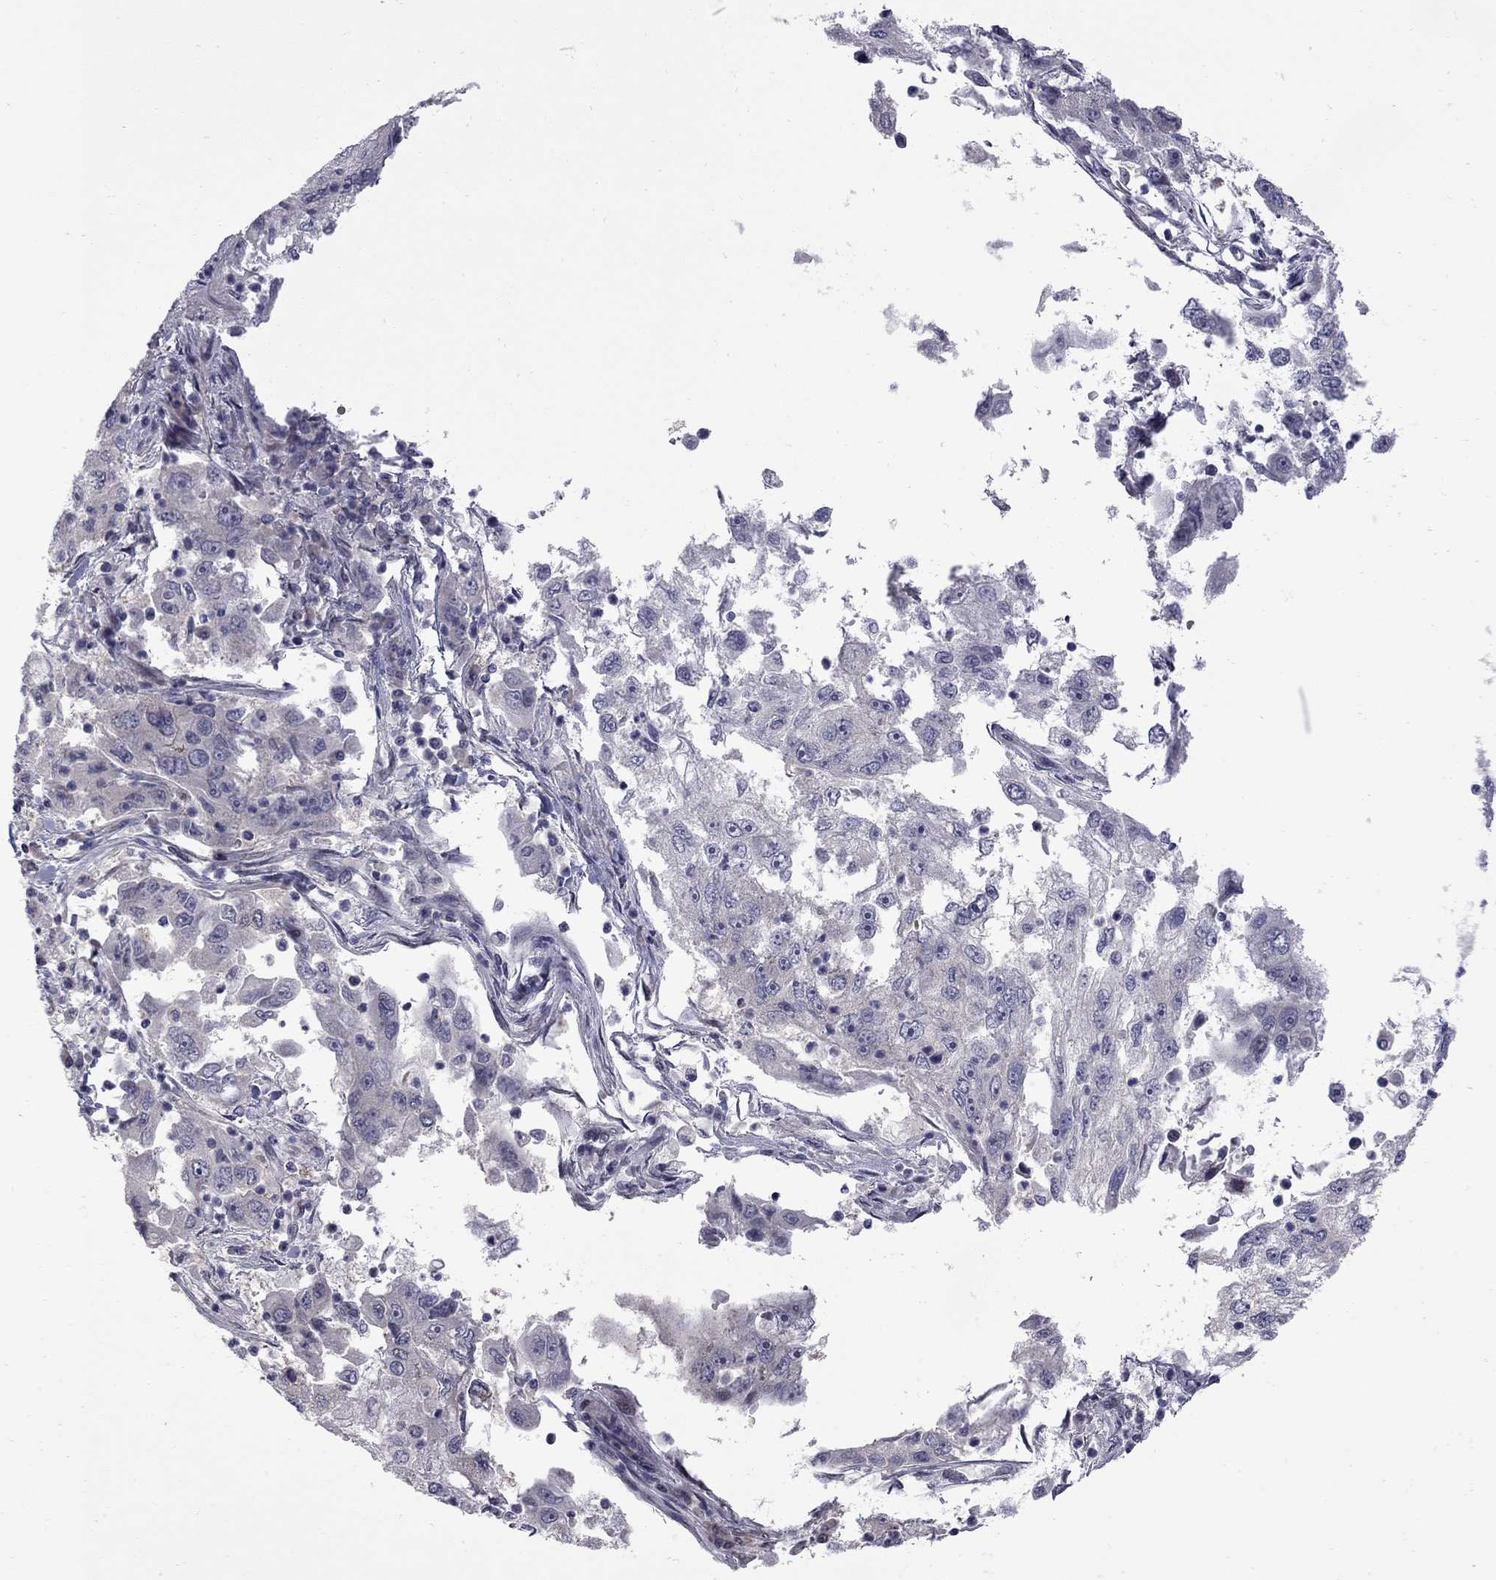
{"staining": {"intensity": "negative", "quantity": "none", "location": "none"}, "tissue": "cervical cancer", "cell_type": "Tumor cells", "image_type": "cancer", "snomed": [{"axis": "morphology", "description": "Squamous cell carcinoma, NOS"}, {"axis": "topography", "description": "Cervix"}], "caption": "An image of squamous cell carcinoma (cervical) stained for a protein reveals no brown staining in tumor cells.", "gene": "NRARP", "patient": {"sex": "female", "age": 36}}